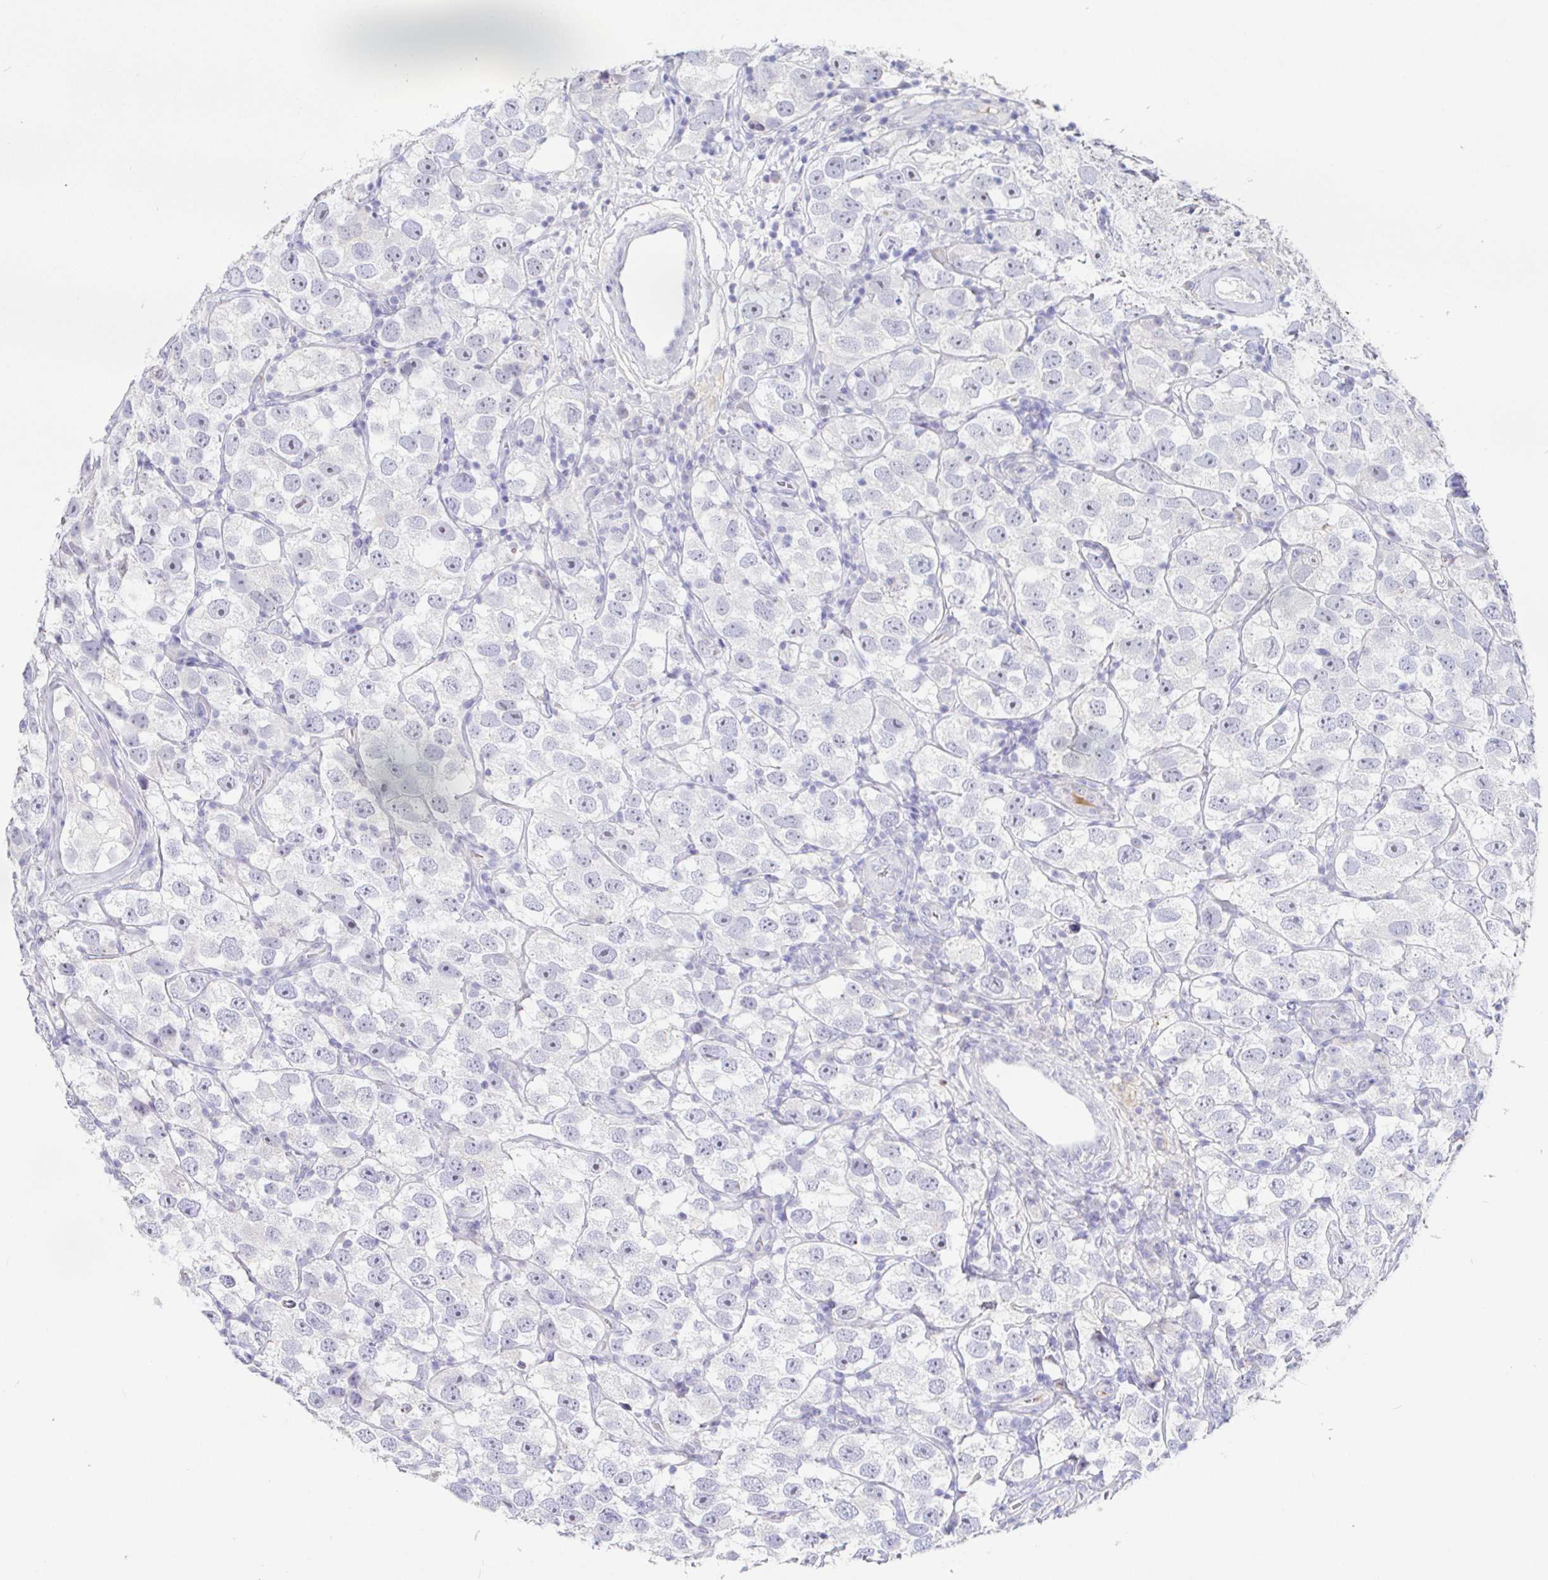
{"staining": {"intensity": "negative", "quantity": "none", "location": "none"}, "tissue": "testis cancer", "cell_type": "Tumor cells", "image_type": "cancer", "snomed": [{"axis": "morphology", "description": "Seminoma, NOS"}, {"axis": "topography", "description": "Testis"}], "caption": "IHC image of neoplastic tissue: testis seminoma stained with DAB shows no significant protein expression in tumor cells.", "gene": "SAA4", "patient": {"sex": "male", "age": 26}}